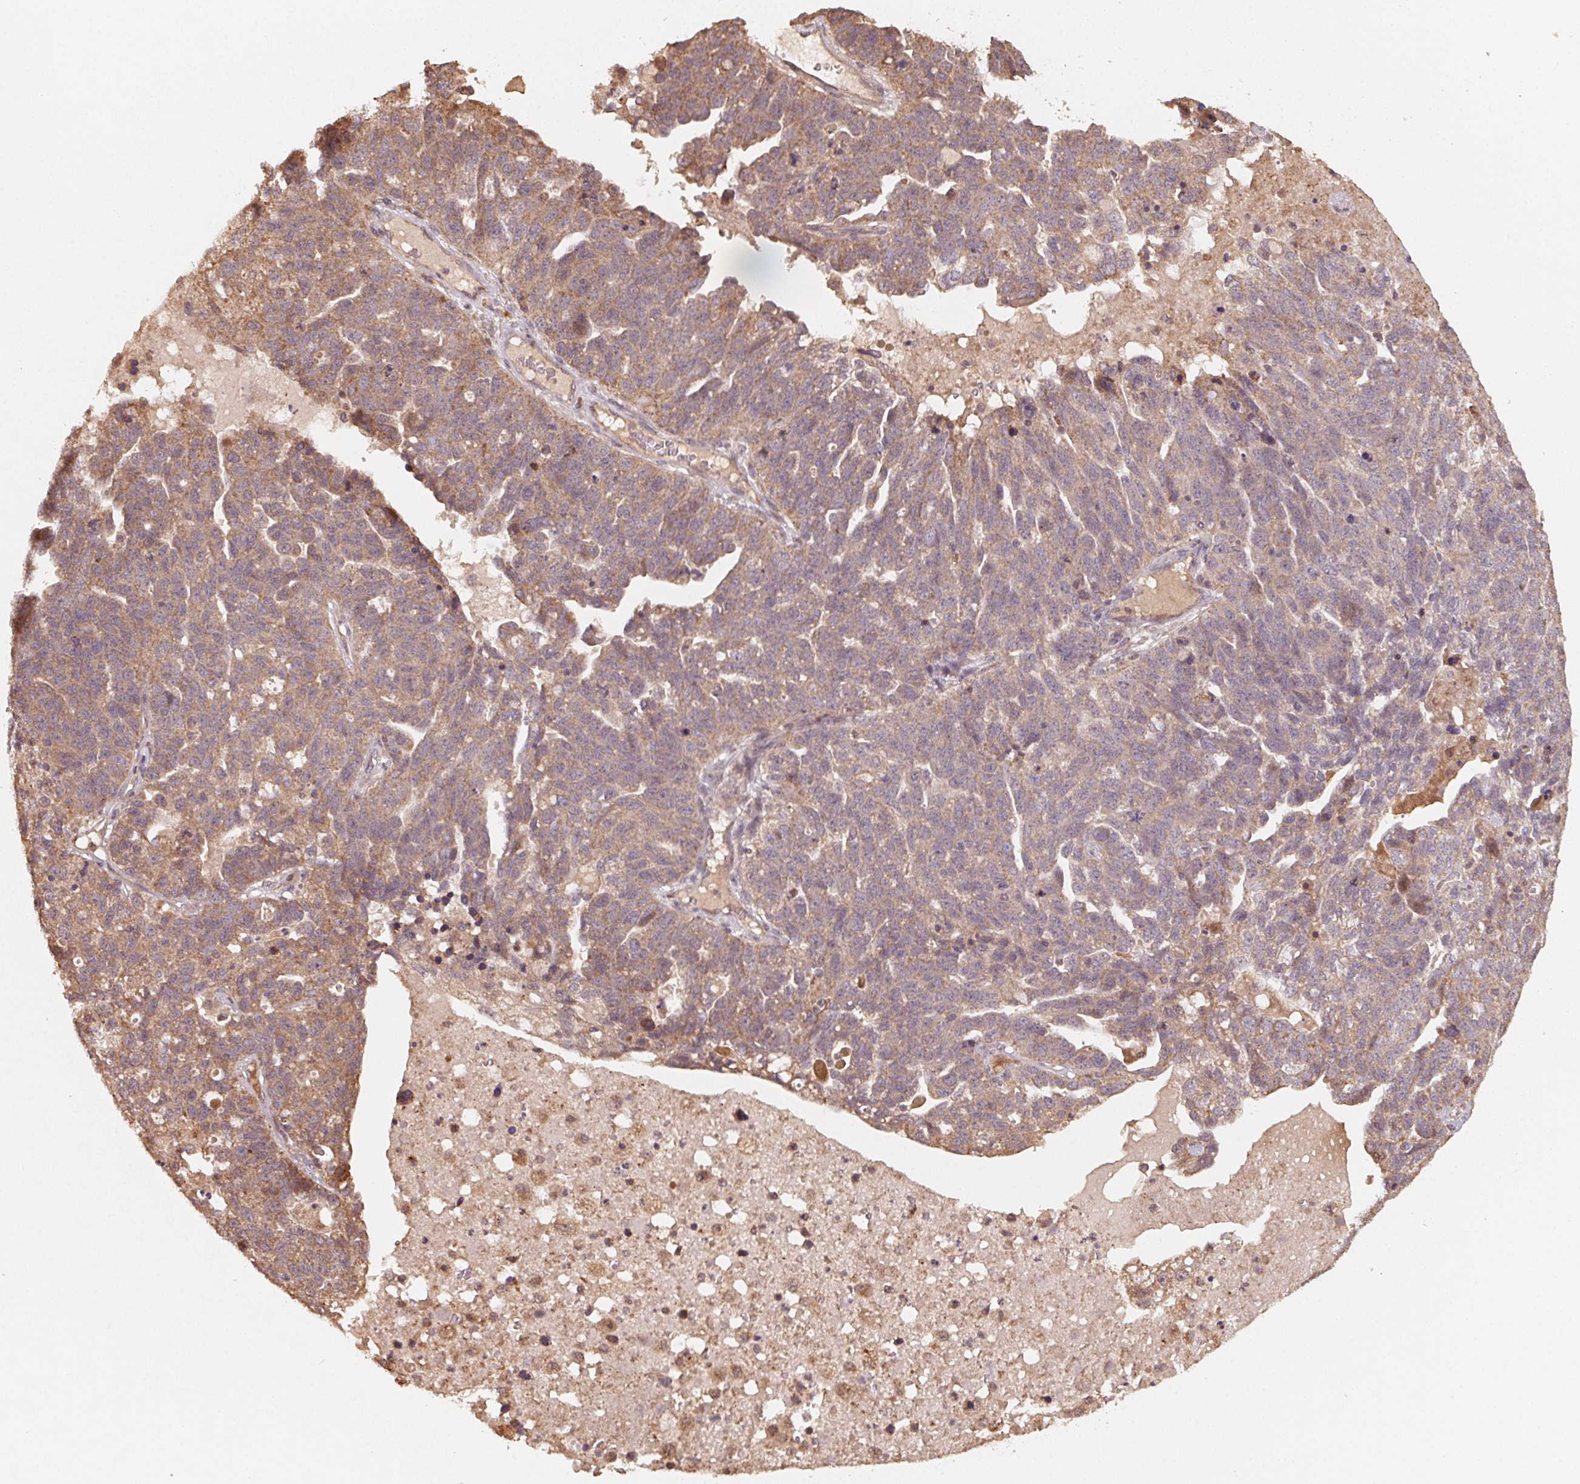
{"staining": {"intensity": "moderate", "quantity": ">75%", "location": "cytoplasmic/membranous"}, "tissue": "ovarian cancer", "cell_type": "Tumor cells", "image_type": "cancer", "snomed": [{"axis": "morphology", "description": "Cystadenocarcinoma, serous, NOS"}, {"axis": "topography", "description": "Ovary"}], "caption": "A medium amount of moderate cytoplasmic/membranous positivity is seen in about >75% of tumor cells in ovarian serous cystadenocarcinoma tissue.", "gene": "WBP2", "patient": {"sex": "female", "age": 71}}